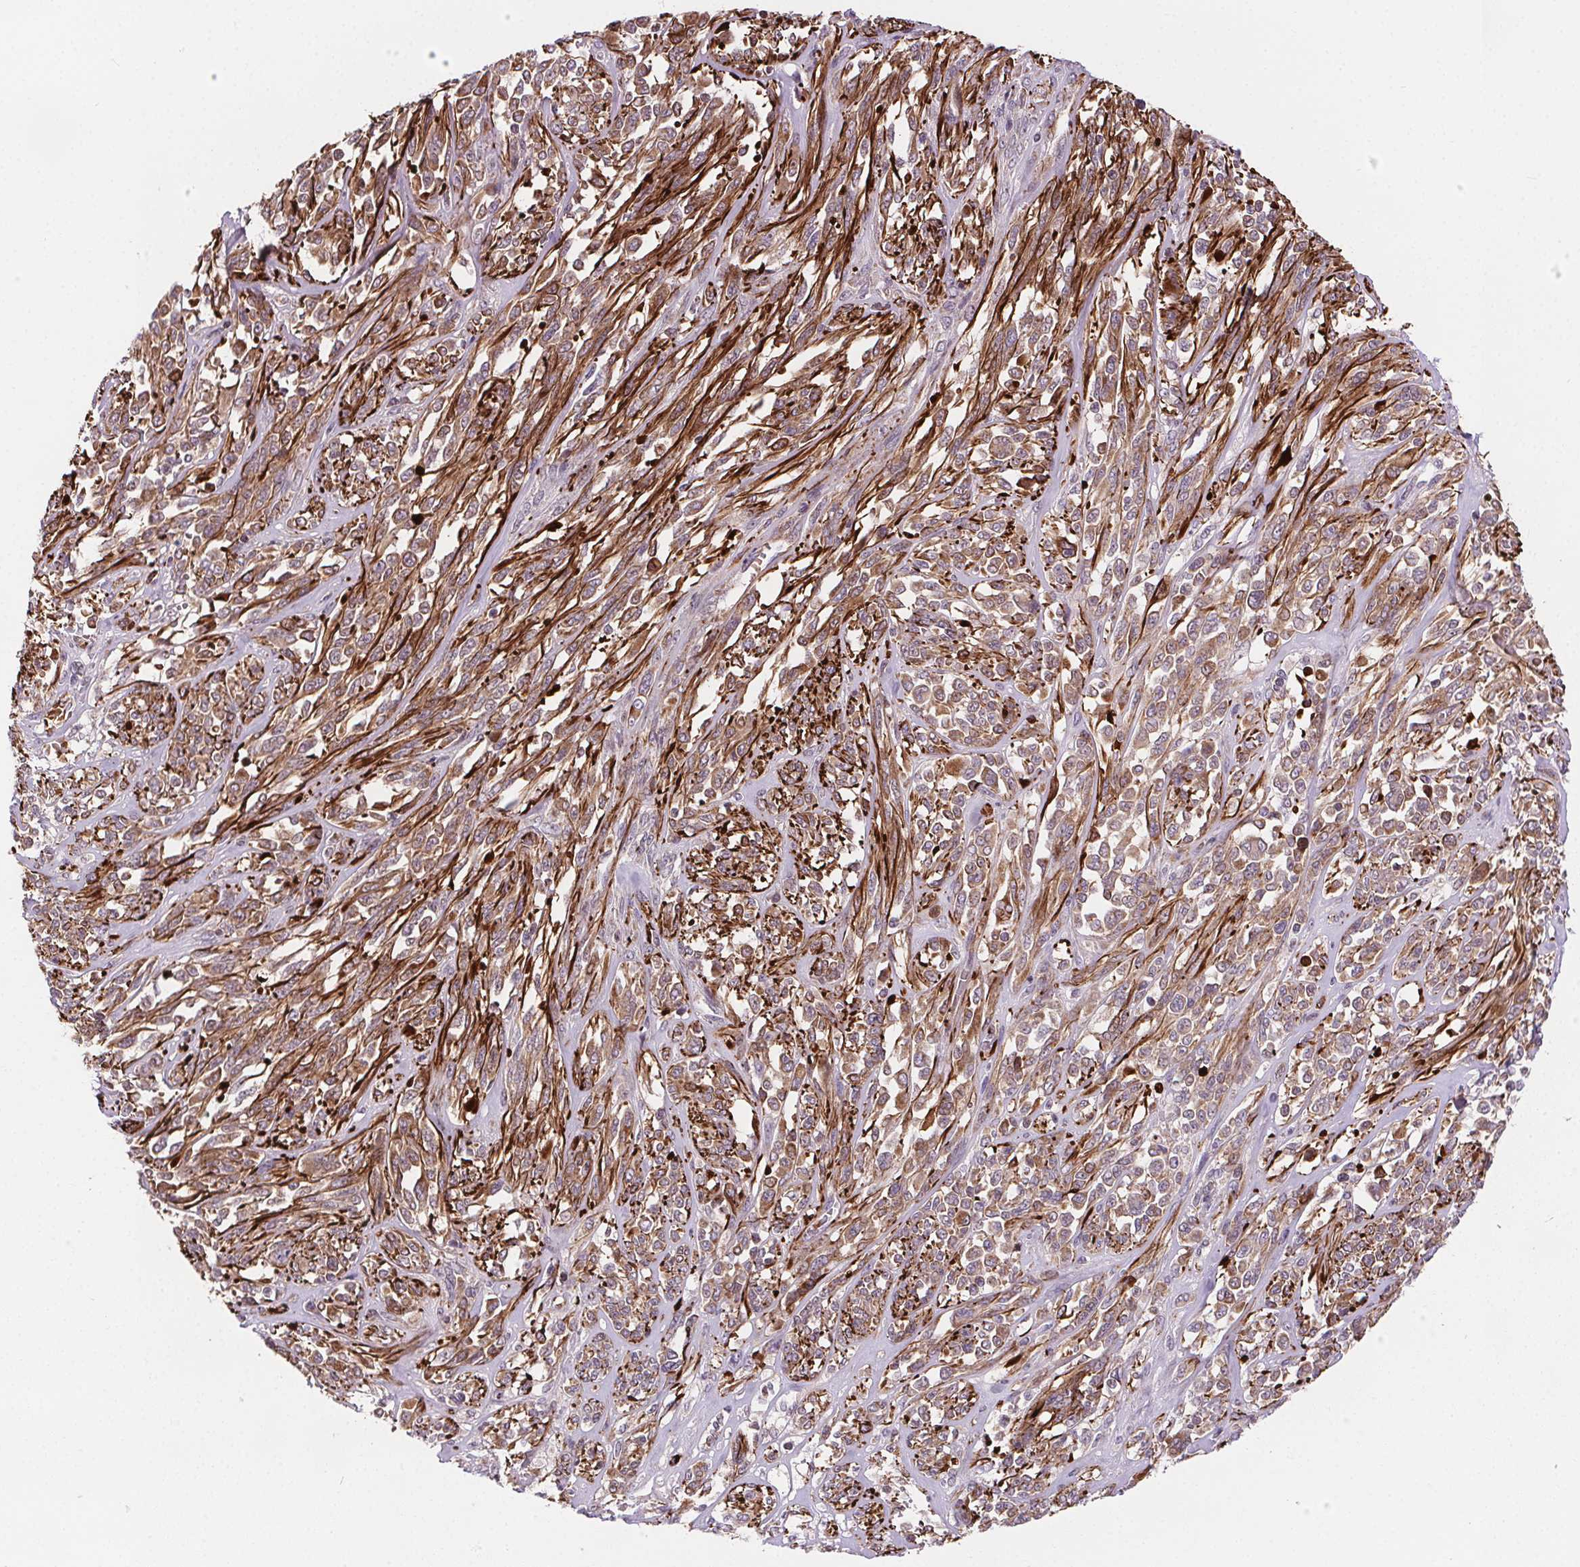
{"staining": {"intensity": "strong", "quantity": "25%-75%", "location": "cytoplasmic/membranous"}, "tissue": "melanoma", "cell_type": "Tumor cells", "image_type": "cancer", "snomed": [{"axis": "morphology", "description": "Malignant melanoma, NOS"}, {"axis": "topography", "description": "Skin"}], "caption": "An immunohistochemistry (IHC) photomicrograph of tumor tissue is shown. Protein staining in brown labels strong cytoplasmic/membranous positivity in melanoma within tumor cells.", "gene": "GOLT1B", "patient": {"sex": "female", "age": 91}}